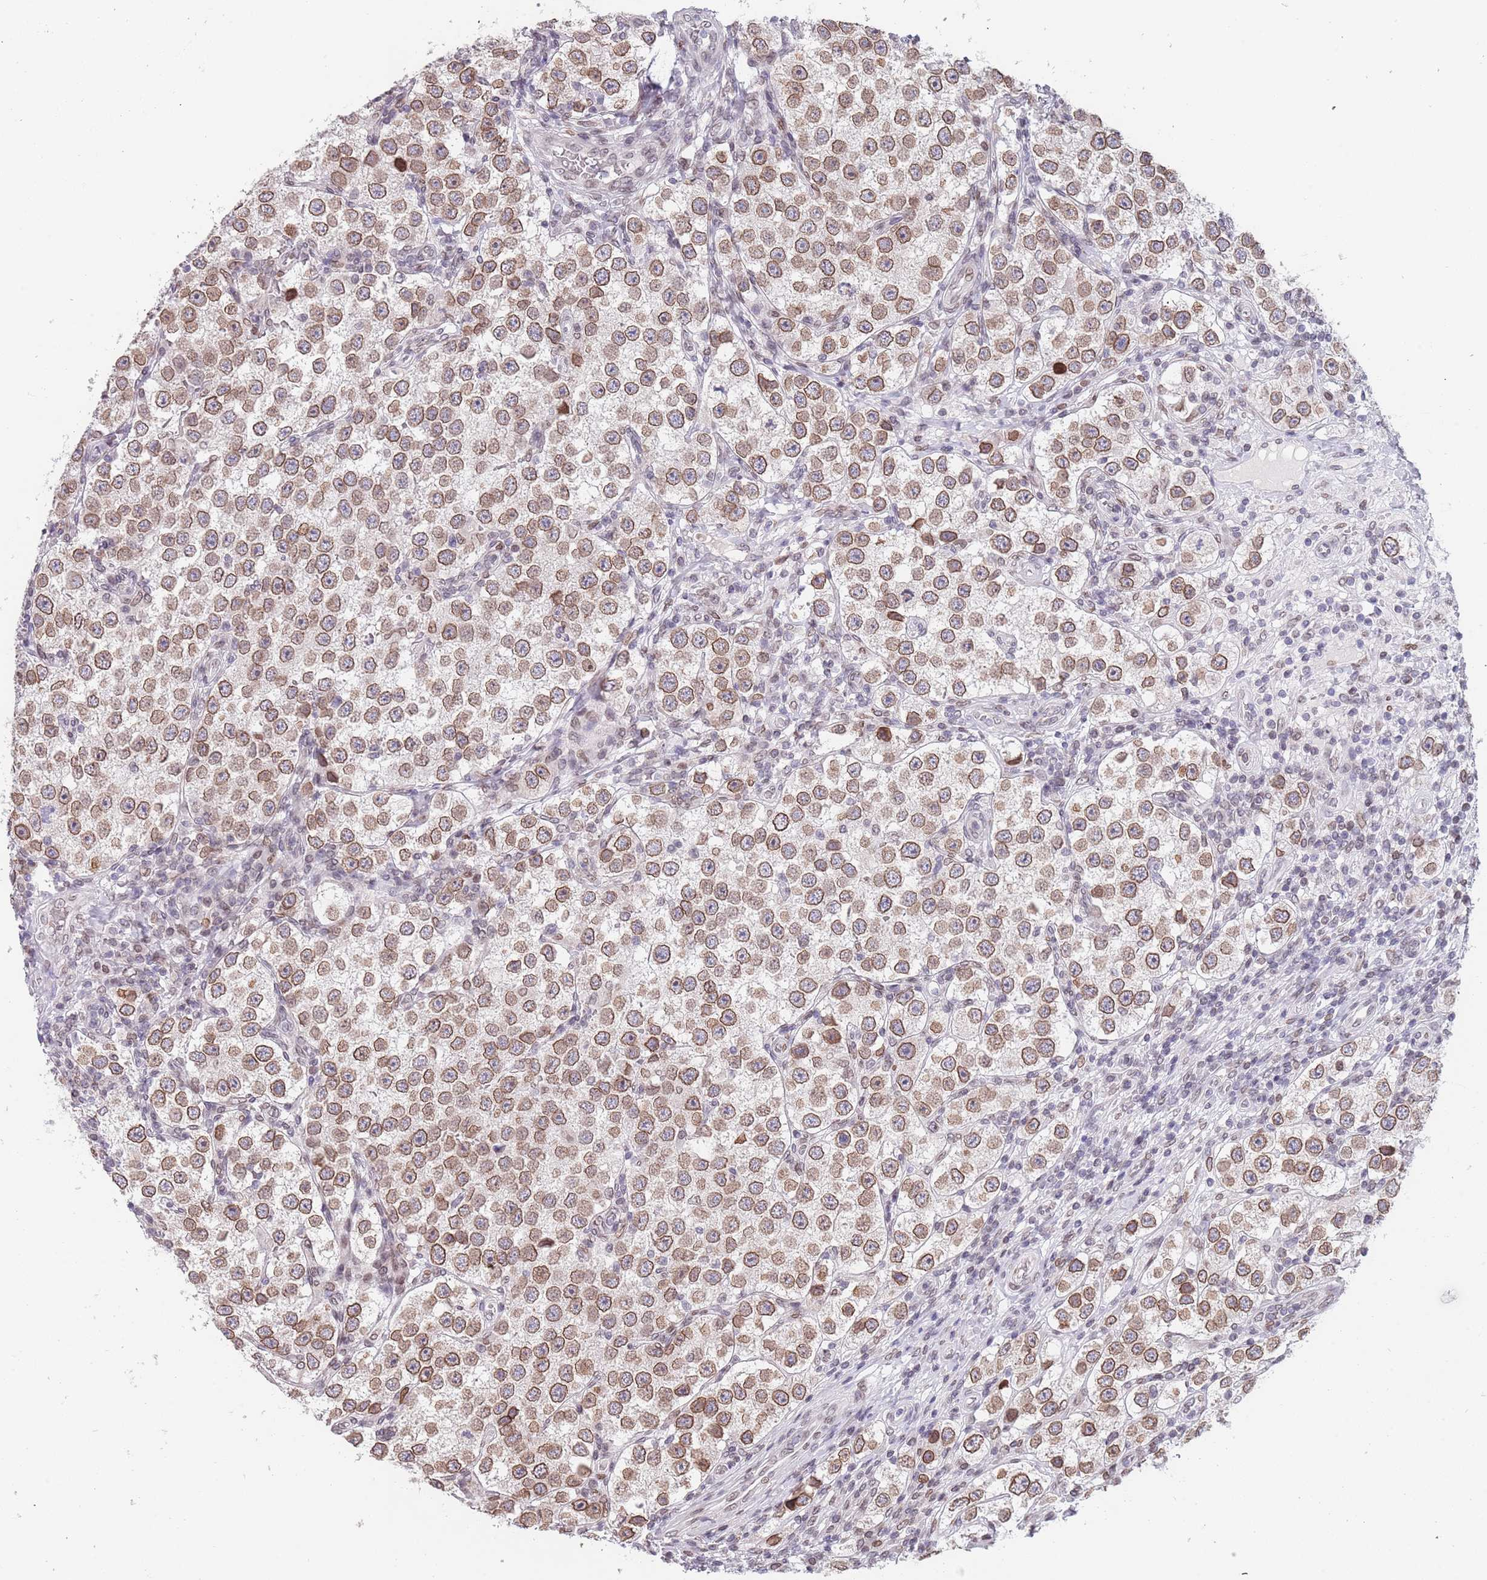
{"staining": {"intensity": "moderate", "quantity": ">75%", "location": "cytoplasmic/membranous,nuclear"}, "tissue": "testis cancer", "cell_type": "Tumor cells", "image_type": "cancer", "snomed": [{"axis": "morphology", "description": "Seminoma, NOS"}, {"axis": "topography", "description": "Testis"}], "caption": "Testis seminoma stained with immunohistochemistry demonstrates moderate cytoplasmic/membranous and nuclear staining in approximately >75% of tumor cells.", "gene": "KLHDC2", "patient": {"sex": "male", "age": 37}}